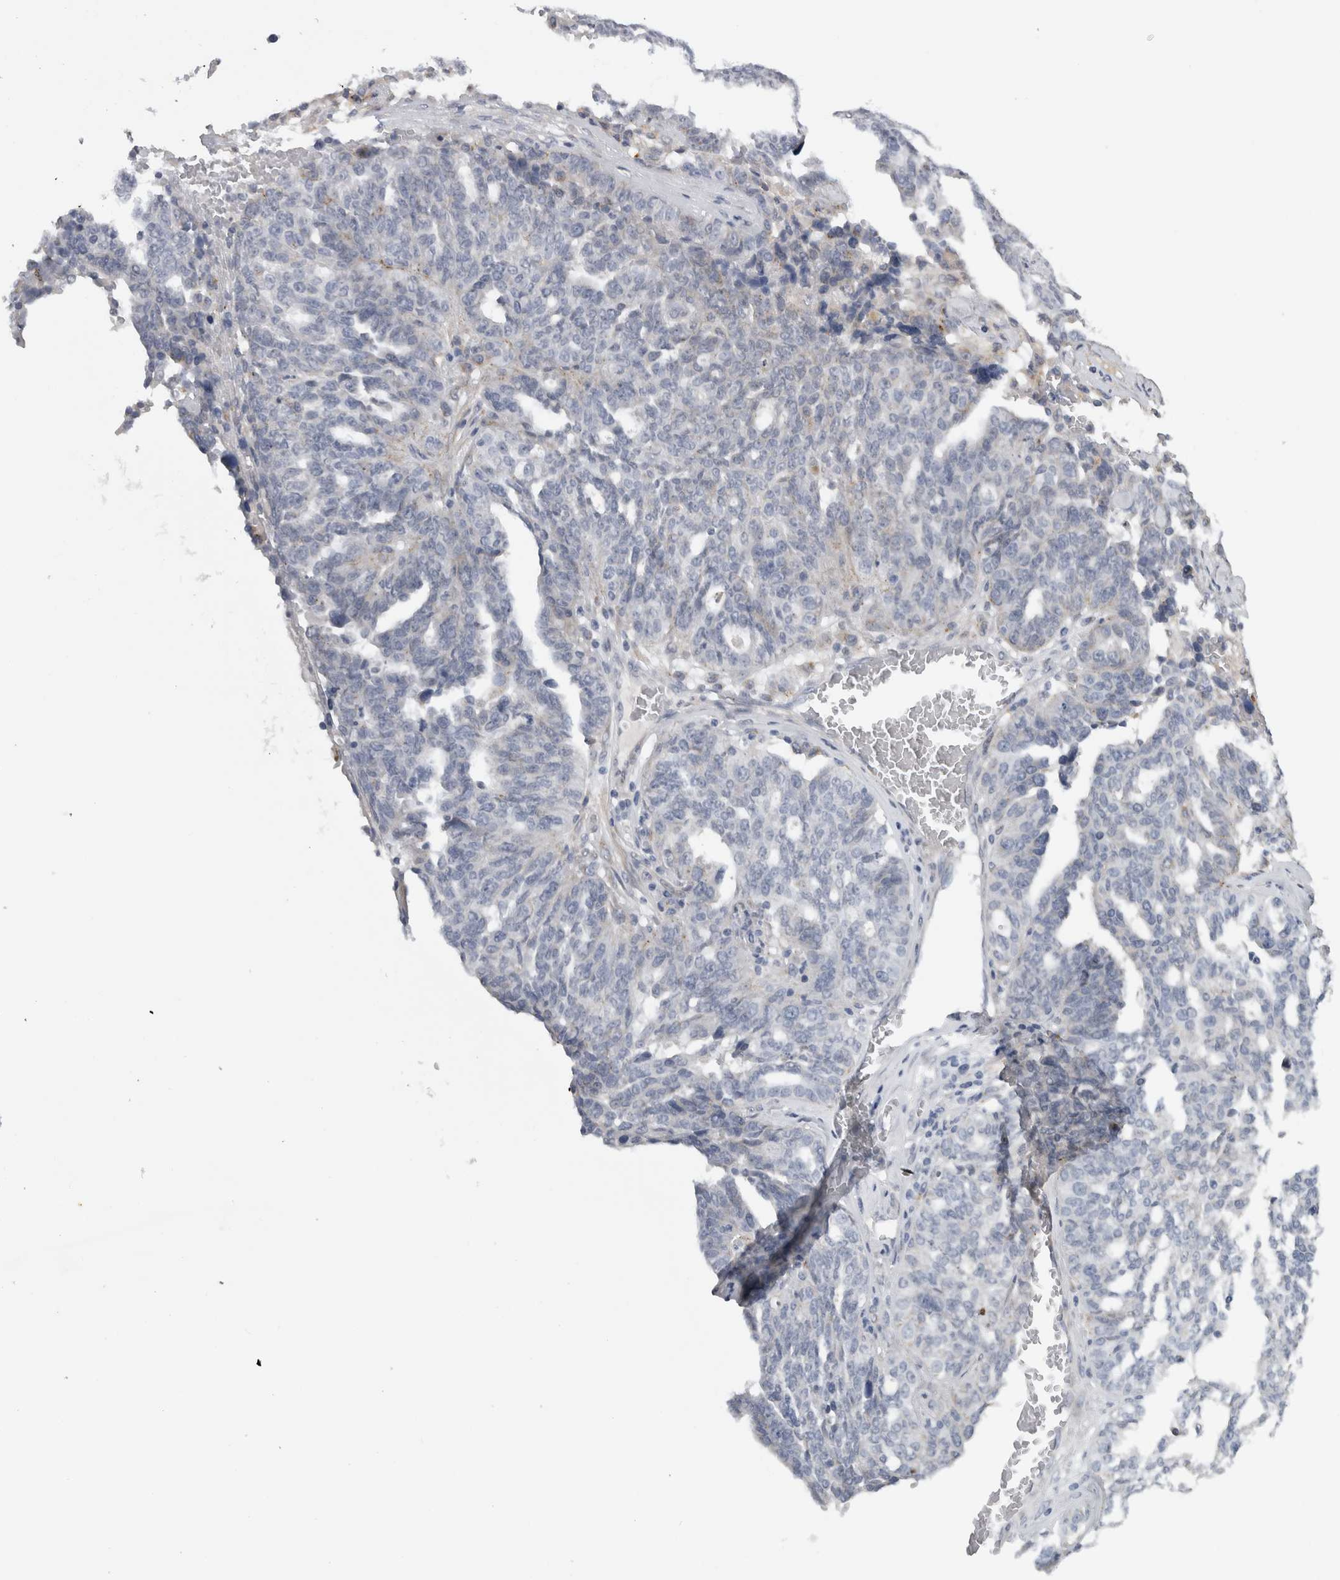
{"staining": {"intensity": "negative", "quantity": "none", "location": "none"}, "tissue": "ovarian cancer", "cell_type": "Tumor cells", "image_type": "cancer", "snomed": [{"axis": "morphology", "description": "Cystadenocarcinoma, serous, NOS"}, {"axis": "topography", "description": "Ovary"}], "caption": "Immunohistochemistry micrograph of serous cystadenocarcinoma (ovarian) stained for a protein (brown), which shows no positivity in tumor cells.", "gene": "MGAT1", "patient": {"sex": "female", "age": 59}}